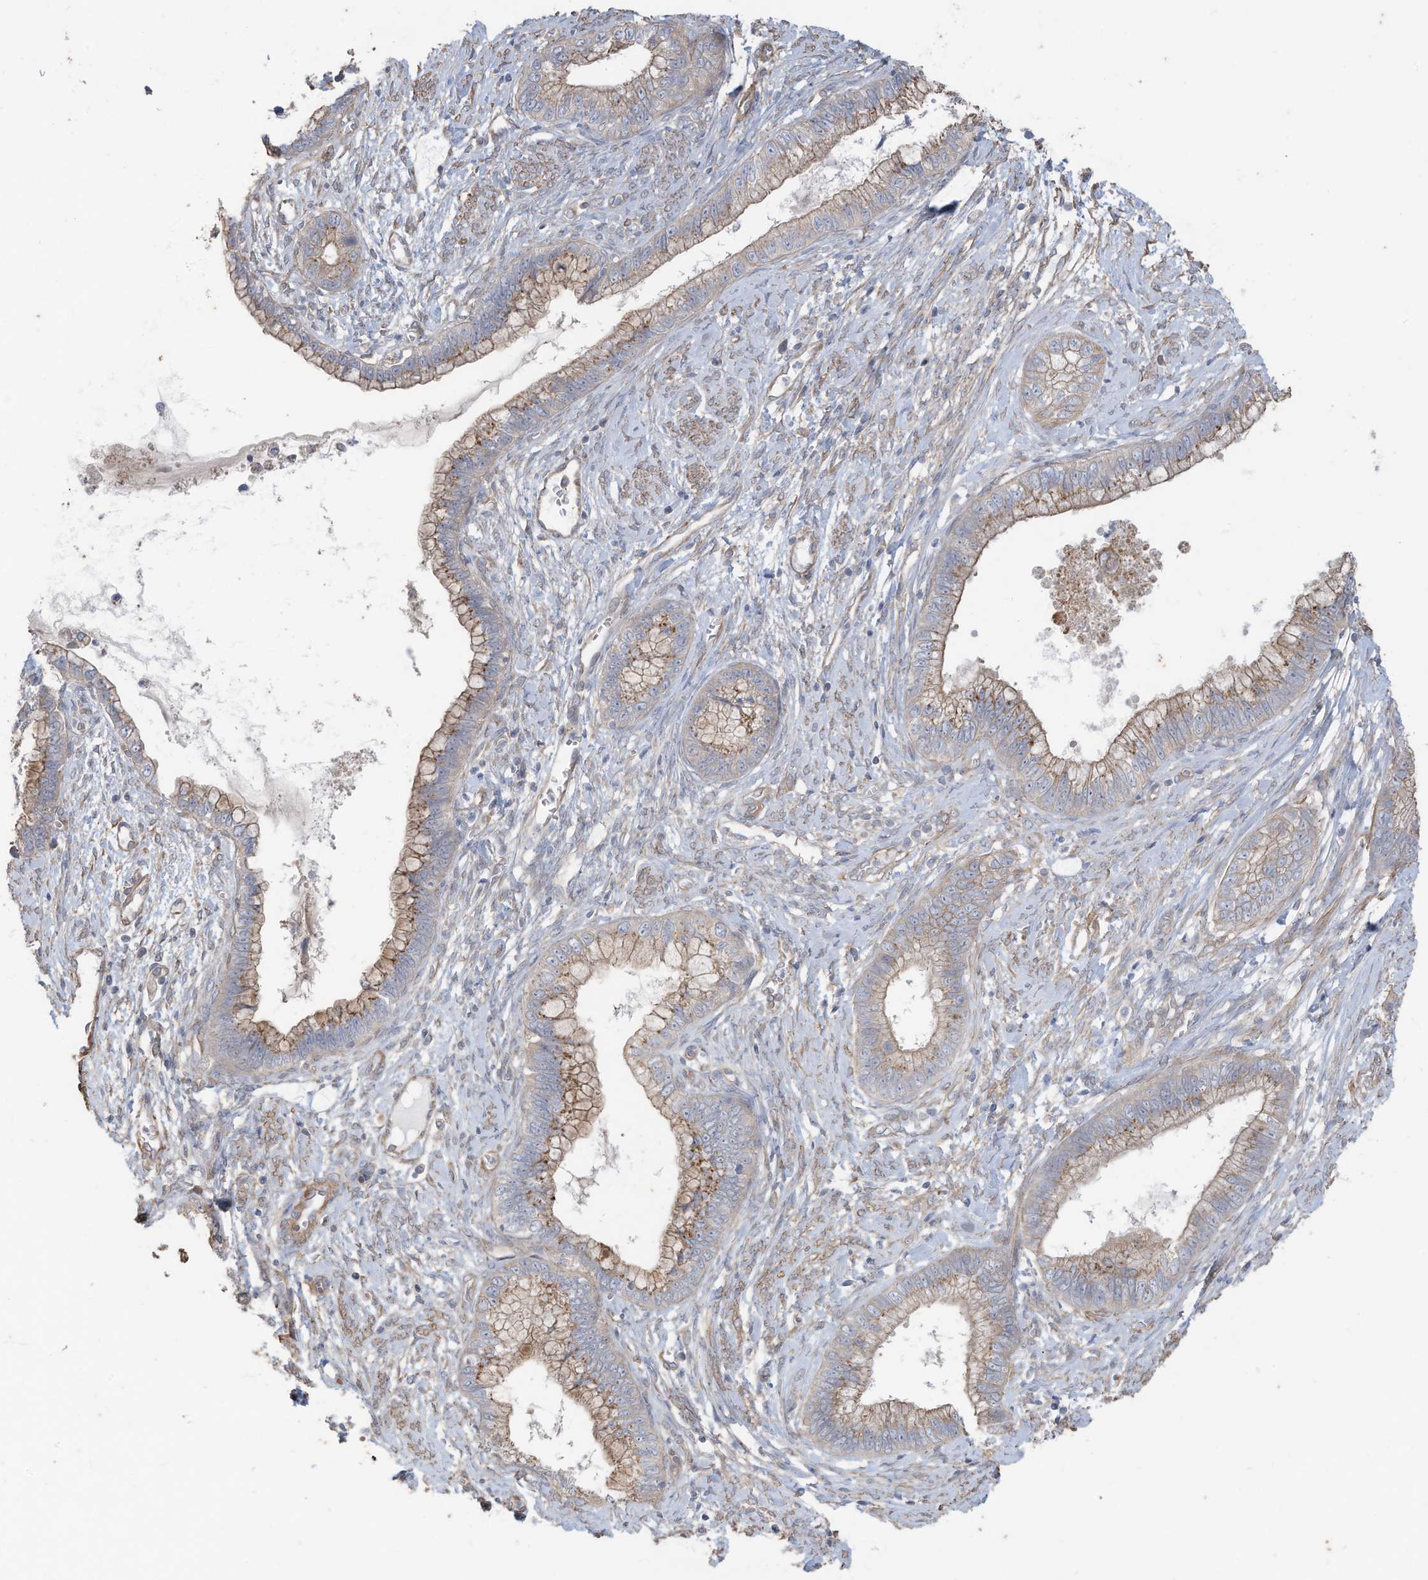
{"staining": {"intensity": "weak", "quantity": ">75%", "location": "cytoplasmic/membranous"}, "tissue": "cervical cancer", "cell_type": "Tumor cells", "image_type": "cancer", "snomed": [{"axis": "morphology", "description": "Adenocarcinoma, NOS"}, {"axis": "topography", "description": "Cervix"}], "caption": "Tumor cells exhibit low levels of weak cytoplasmic/membranous staining in about >75% of cells in human adenocarcinoma (cervical).", "gene": "SLC17A7", "patient": {"sex": "female", "age": 44}}